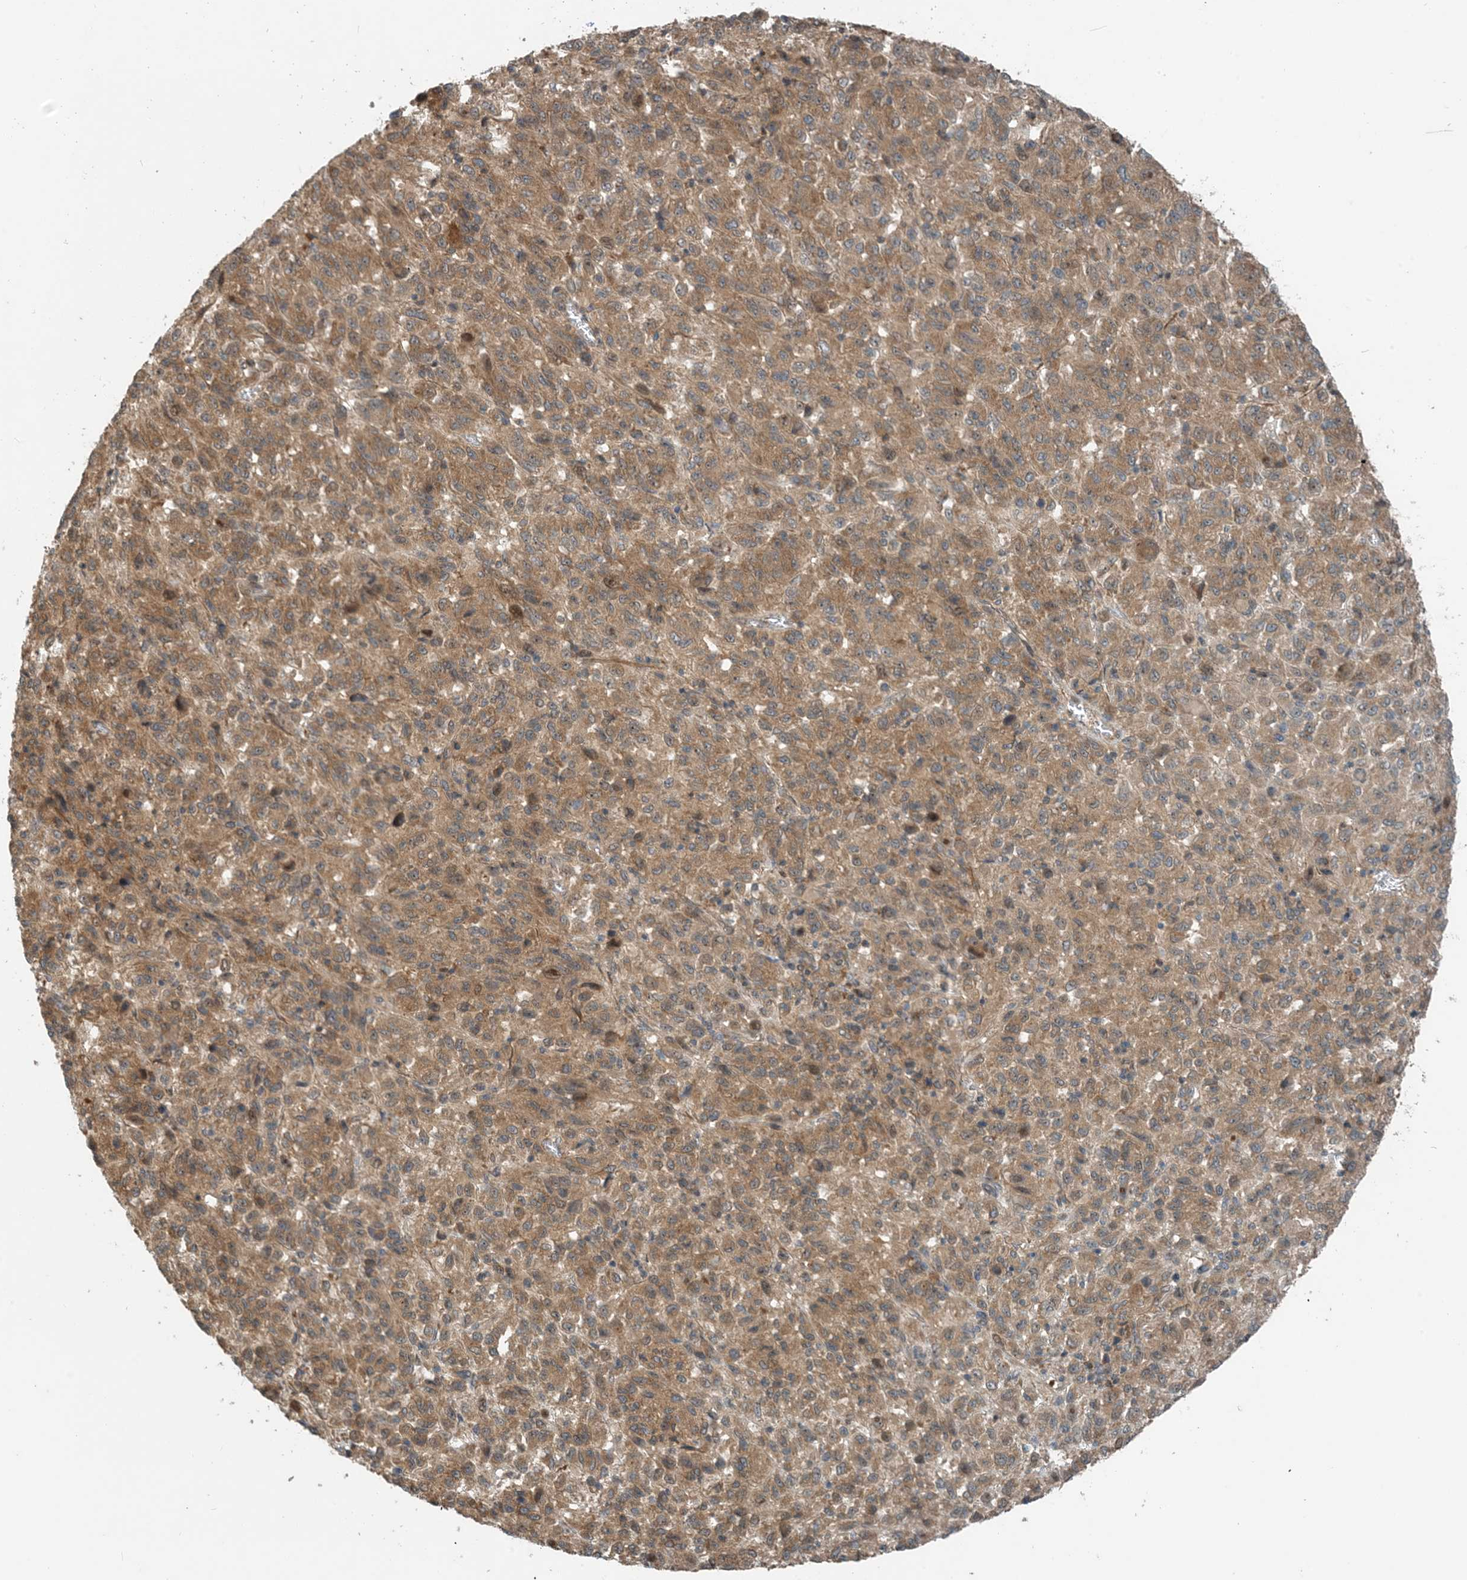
{"staining": {"intensity": "moderate", "quantity": ">75%", "location": "cytoplasmic/membranous"}, "tissue": "melanoma", "cell_type": "Tumor cells", "image_type": "cancer", "snomed": [{"axis": "morphology", "description": "Malignant melanoma, Metastatic site"}, {"axis": "topography", "description": "Lung"}], "caption": "This is a histology image of immunohistochemistry staining of malignant melanoma (metastatic site), which shows moderate positivity in the cytoplasmic/membranous of tumor cells.", "gene": "ZBTB3", "patient": {"sex": "male", "age": 64}}